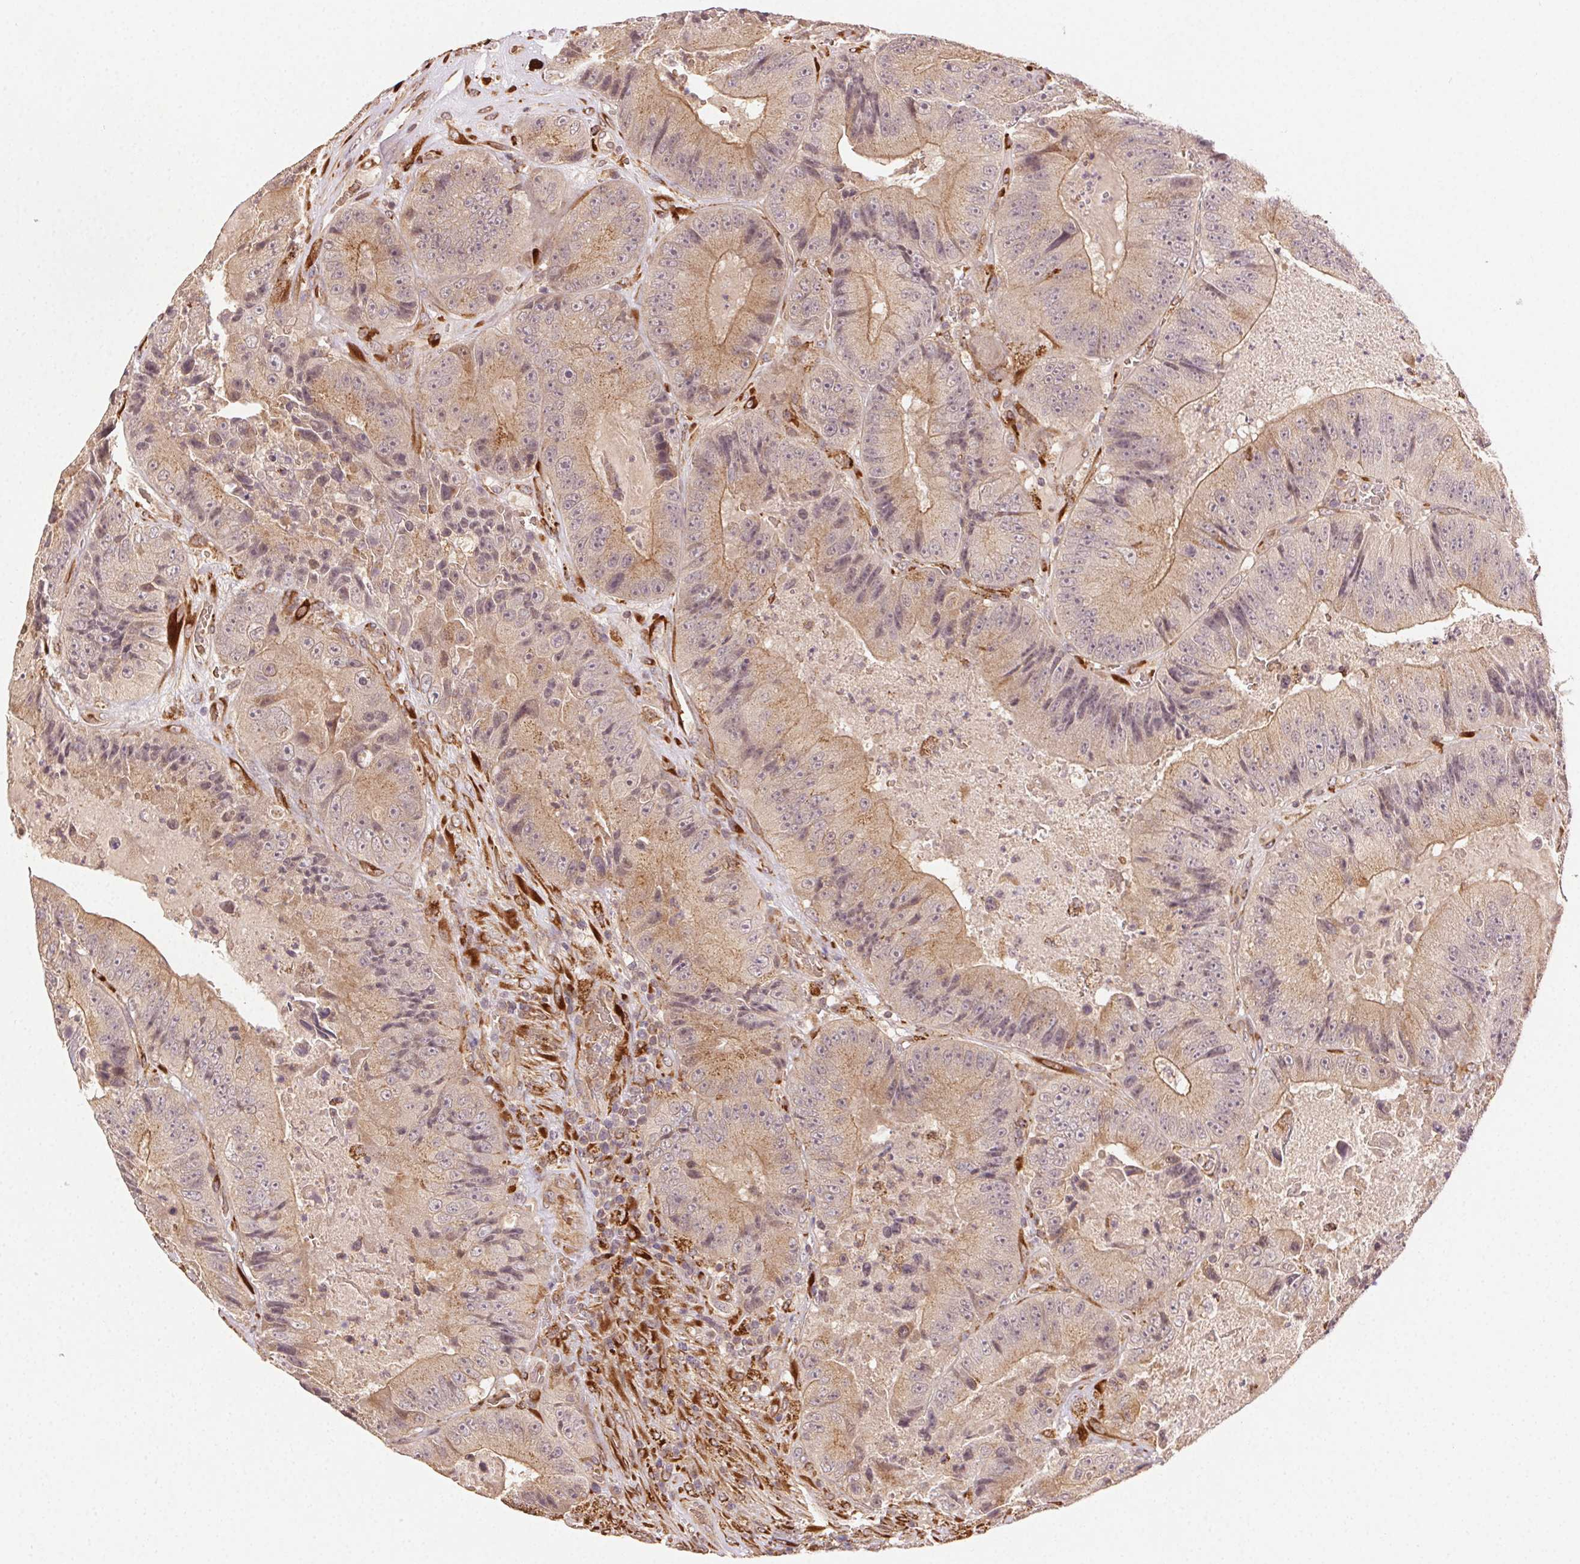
{"staining": {"intensity": "moderate", "quantity": ">75%", "location": "cytoplasmic/membranous"}, "tissue": "colorectal cancer", "cell_type": "Tumor cells", "image_type": "cancer", "snomed": [{"axis": "morphology", "description": "Adenocarcinoma, NOS"}, {"axis": "topography", "description": "Colon"}], "caption": "Brown immunohistochemical staining in human colorectal cancer displays moderate cytoplasmic/membranous positivity in about >75% of tumor cells.", "gene": "KLHL15", "patient": {"sex": "female", "age": 86}}